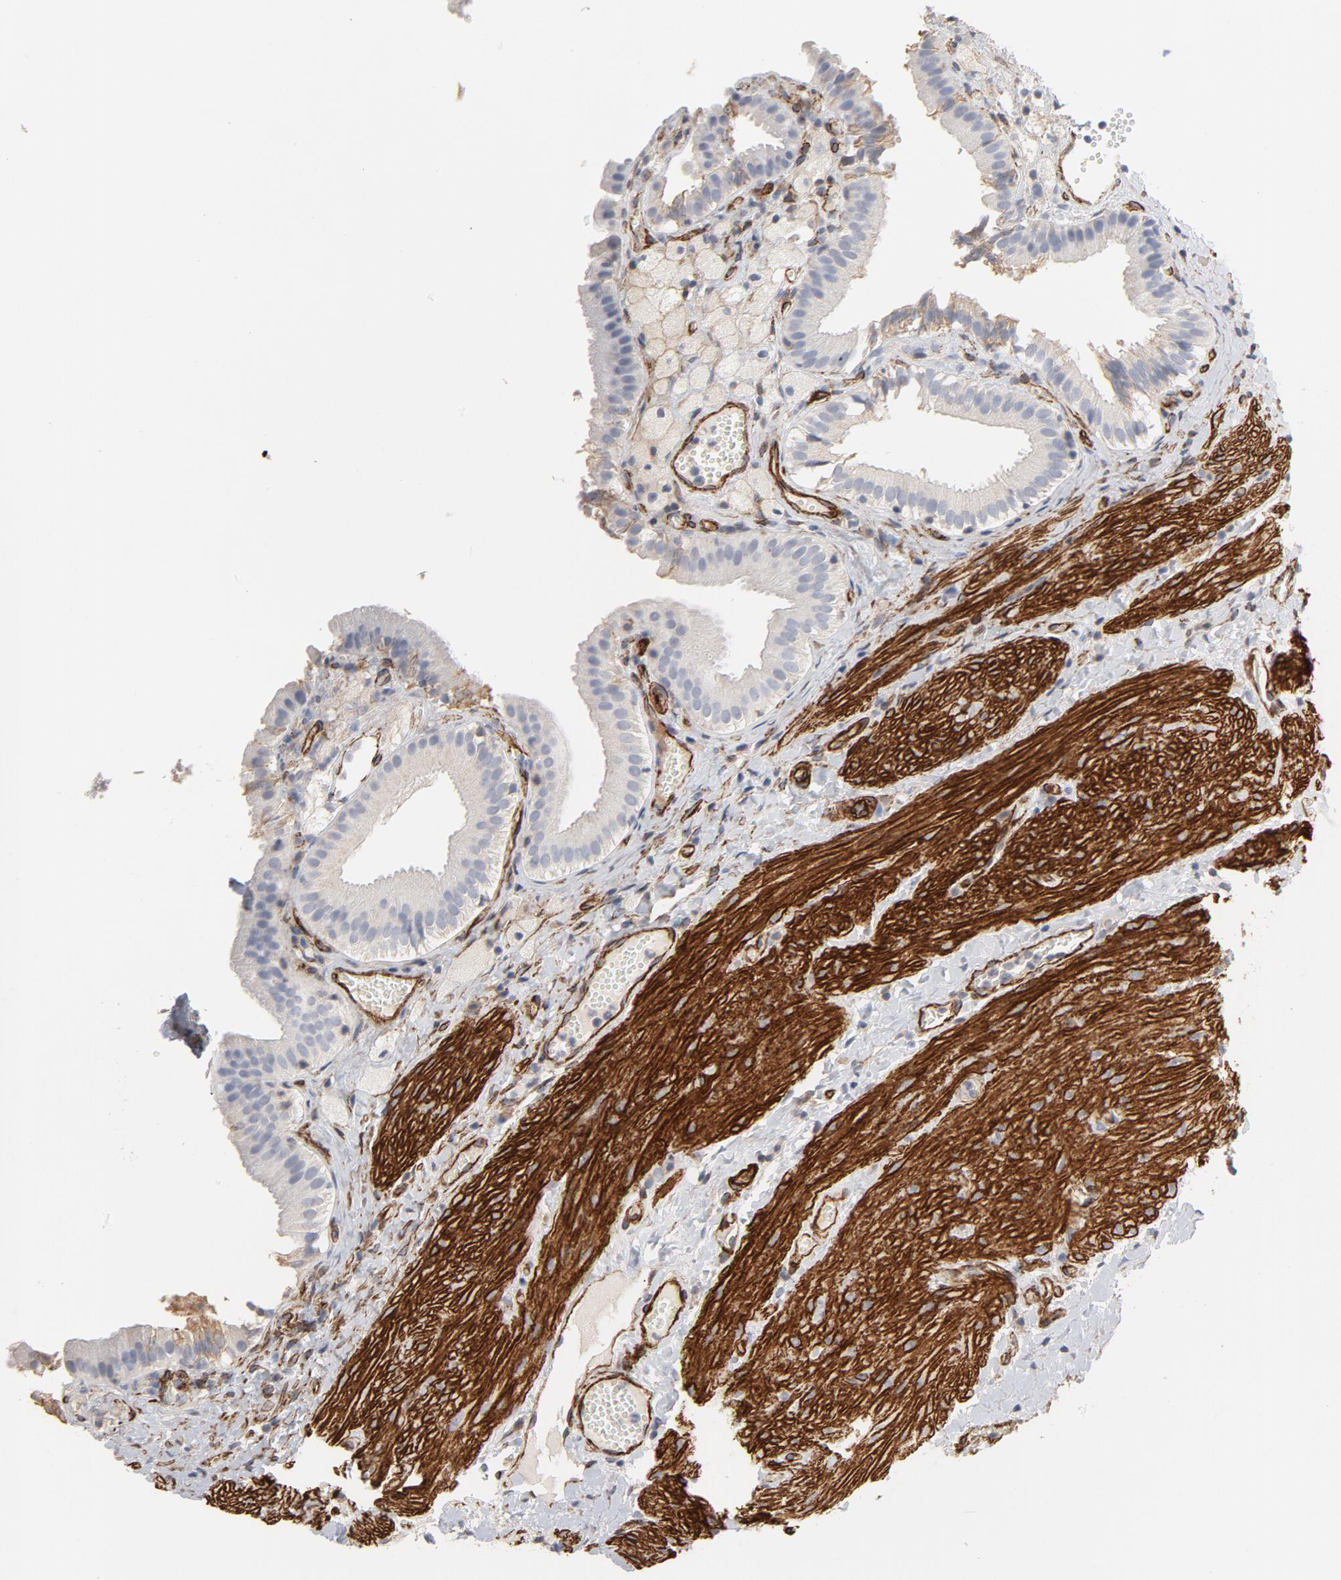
{"staining": {"intensity": "negative", "quantity": "none", "location": "none"}, "tissue": "gallbladder", "cell_type": "Glandular cells", "image_type": "normal", "snomed": [{"axis": "morphology", "description": "Normal tissue, NOS"}, {"axis": "topography", "description": "Gallbladder"}], "caption": "This is an immunohistochemistry histopathology image of normal human gallbladder. There is no positivity in glandular cells.", "gene": "GNG2", "patient": {"sex": "female", "age": 24}}